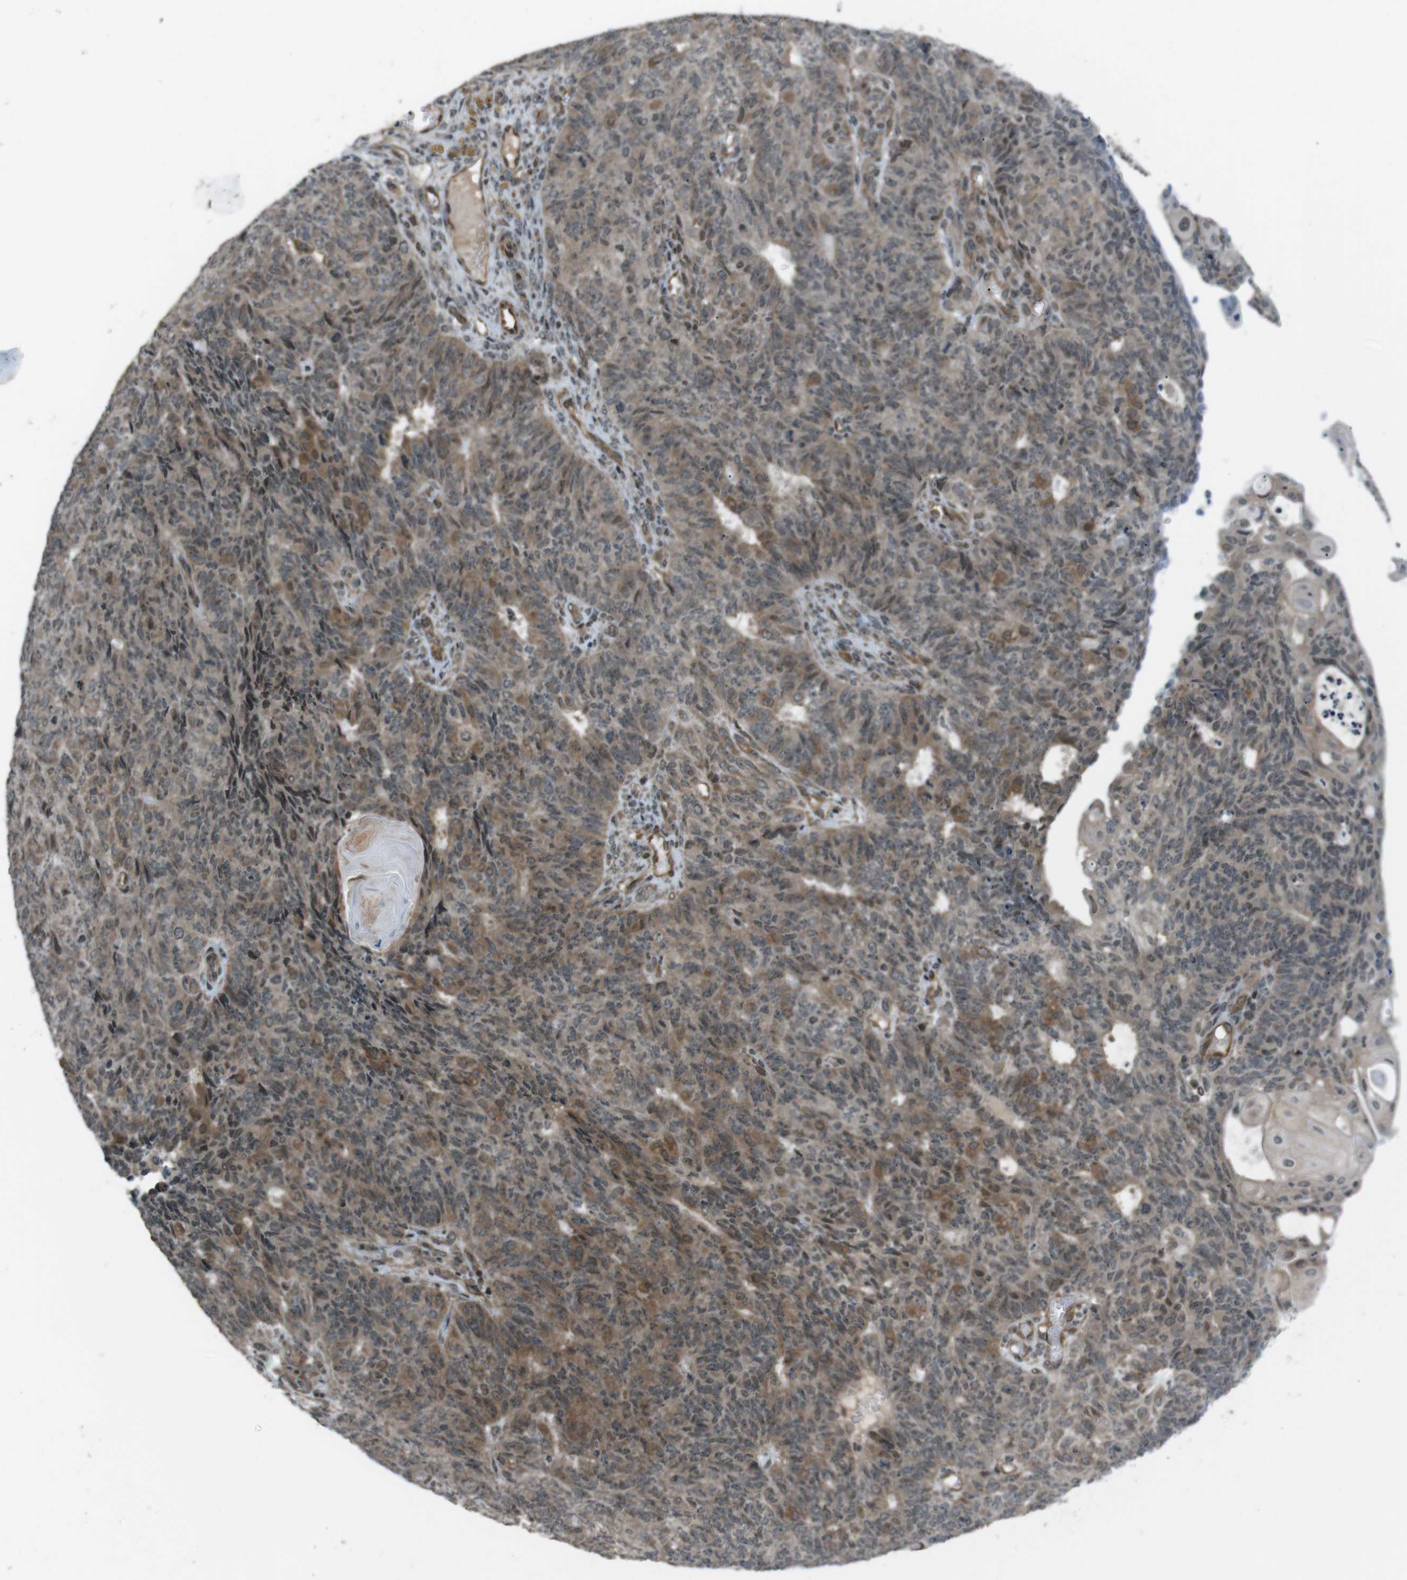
{"staining": {"intensity": "moderate", "quantity": ">75%", "location": "cytoplasmic/membranous,nuclear"}, "tissue": "endometrial cancer", "cell_type": "Tumor cells", "image_type": "cancer", "snomed": [{"axis": "morphology", "description": "Adenocarcinoma, NOS"}, {"axis": "topography", "description": "Endometrium"}], "caption": "A medium amount of moderate cytoplasmic/membranous and nuclear positivity is identified in approximately >75% of tumor cells in endometrial adenocarcinoma tissue.", "gene": "TIAM2", "patient": {"sex": "female", "age": 32}}